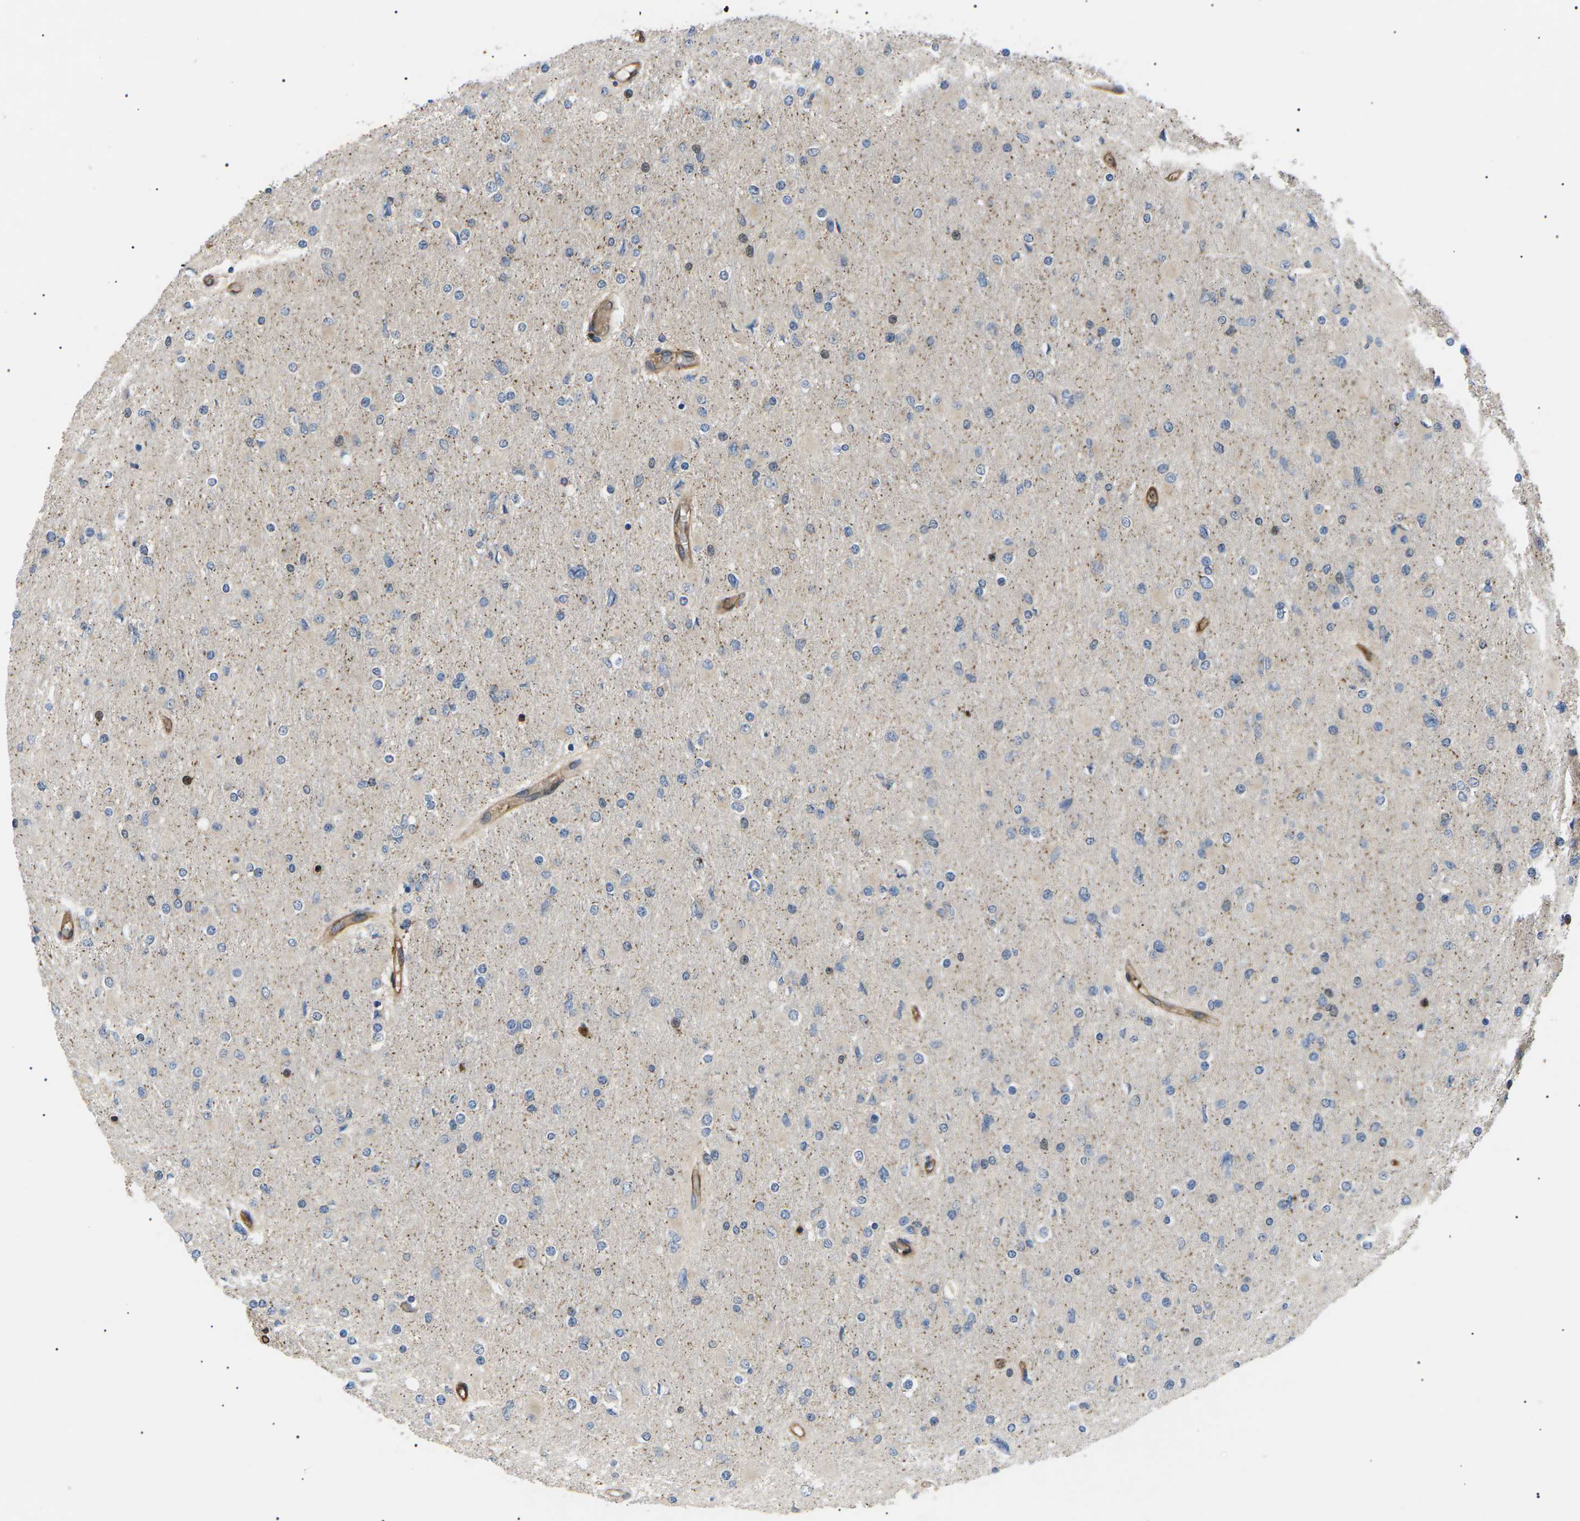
{"staining": {"intensity": "negative", "quantity": "none", "location": "none"}, "tissue": "glioma", "cell_type": "Tumor cells", "image_type": "cancer", "snomed": [{"axis": "morphology", "description": "Glioma, malignant, High grade"}, {"axis": "topography", "description": "Cerebral cortex"}], "caption": "DAB (3,3'-diaminobenzidine) immunohistochemical staining of human malignant glioma (high-grade) displays no significant staining in tumor cells. (Brightfield microscopy of DAB immunohistochemistry (IHC) at high magnification).", "gene": "TMTC4", "patient": {"sex": "female", "age": 36}}